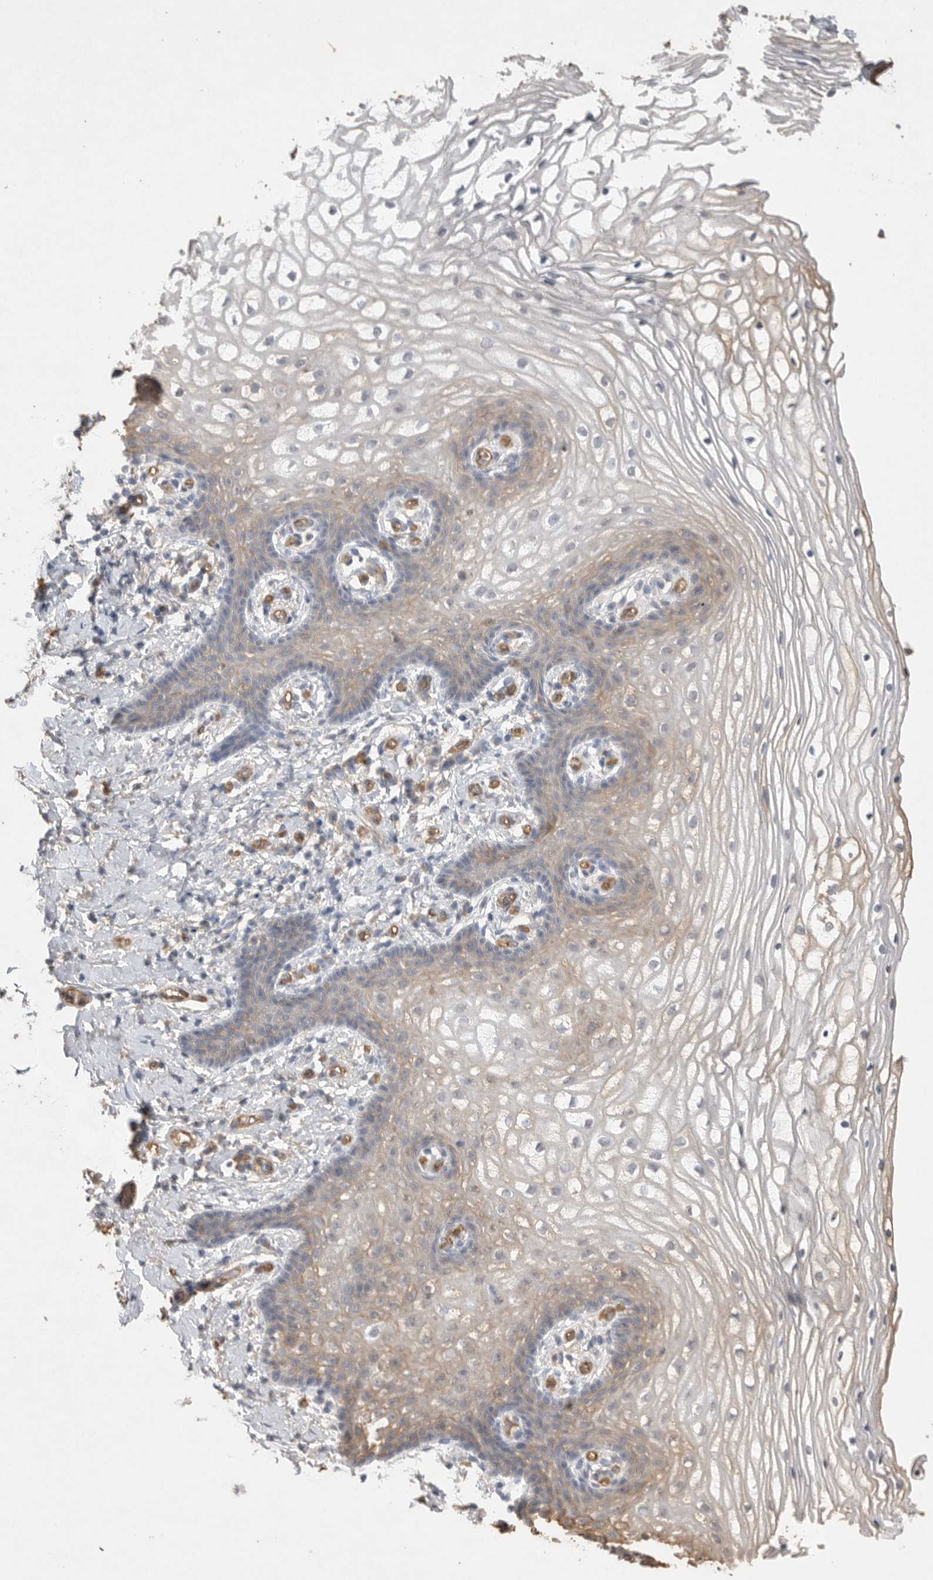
{"staining": {"intensity": "weak", "quantity": "<25%", "location": "cytoplasmic/membranous"}, "tissue": "vagina", "cell_type": "Squamous epithelial cells", "image_type": "normal", "snomed": [{"axis": "morphology", "description": "Normal tissue, NOS"}, {"axis": "topography", "description": "Vagina"}], "caption": "Unremarkable vagina was stained to show a protein in brown. There is no significant positivity in squamous epithelial cells. (DAB immunohistochemistry visualized using brightfield microscopy, high magnification).", "gene": "IL27", "patient": {"sex": "female", "age": 60}}